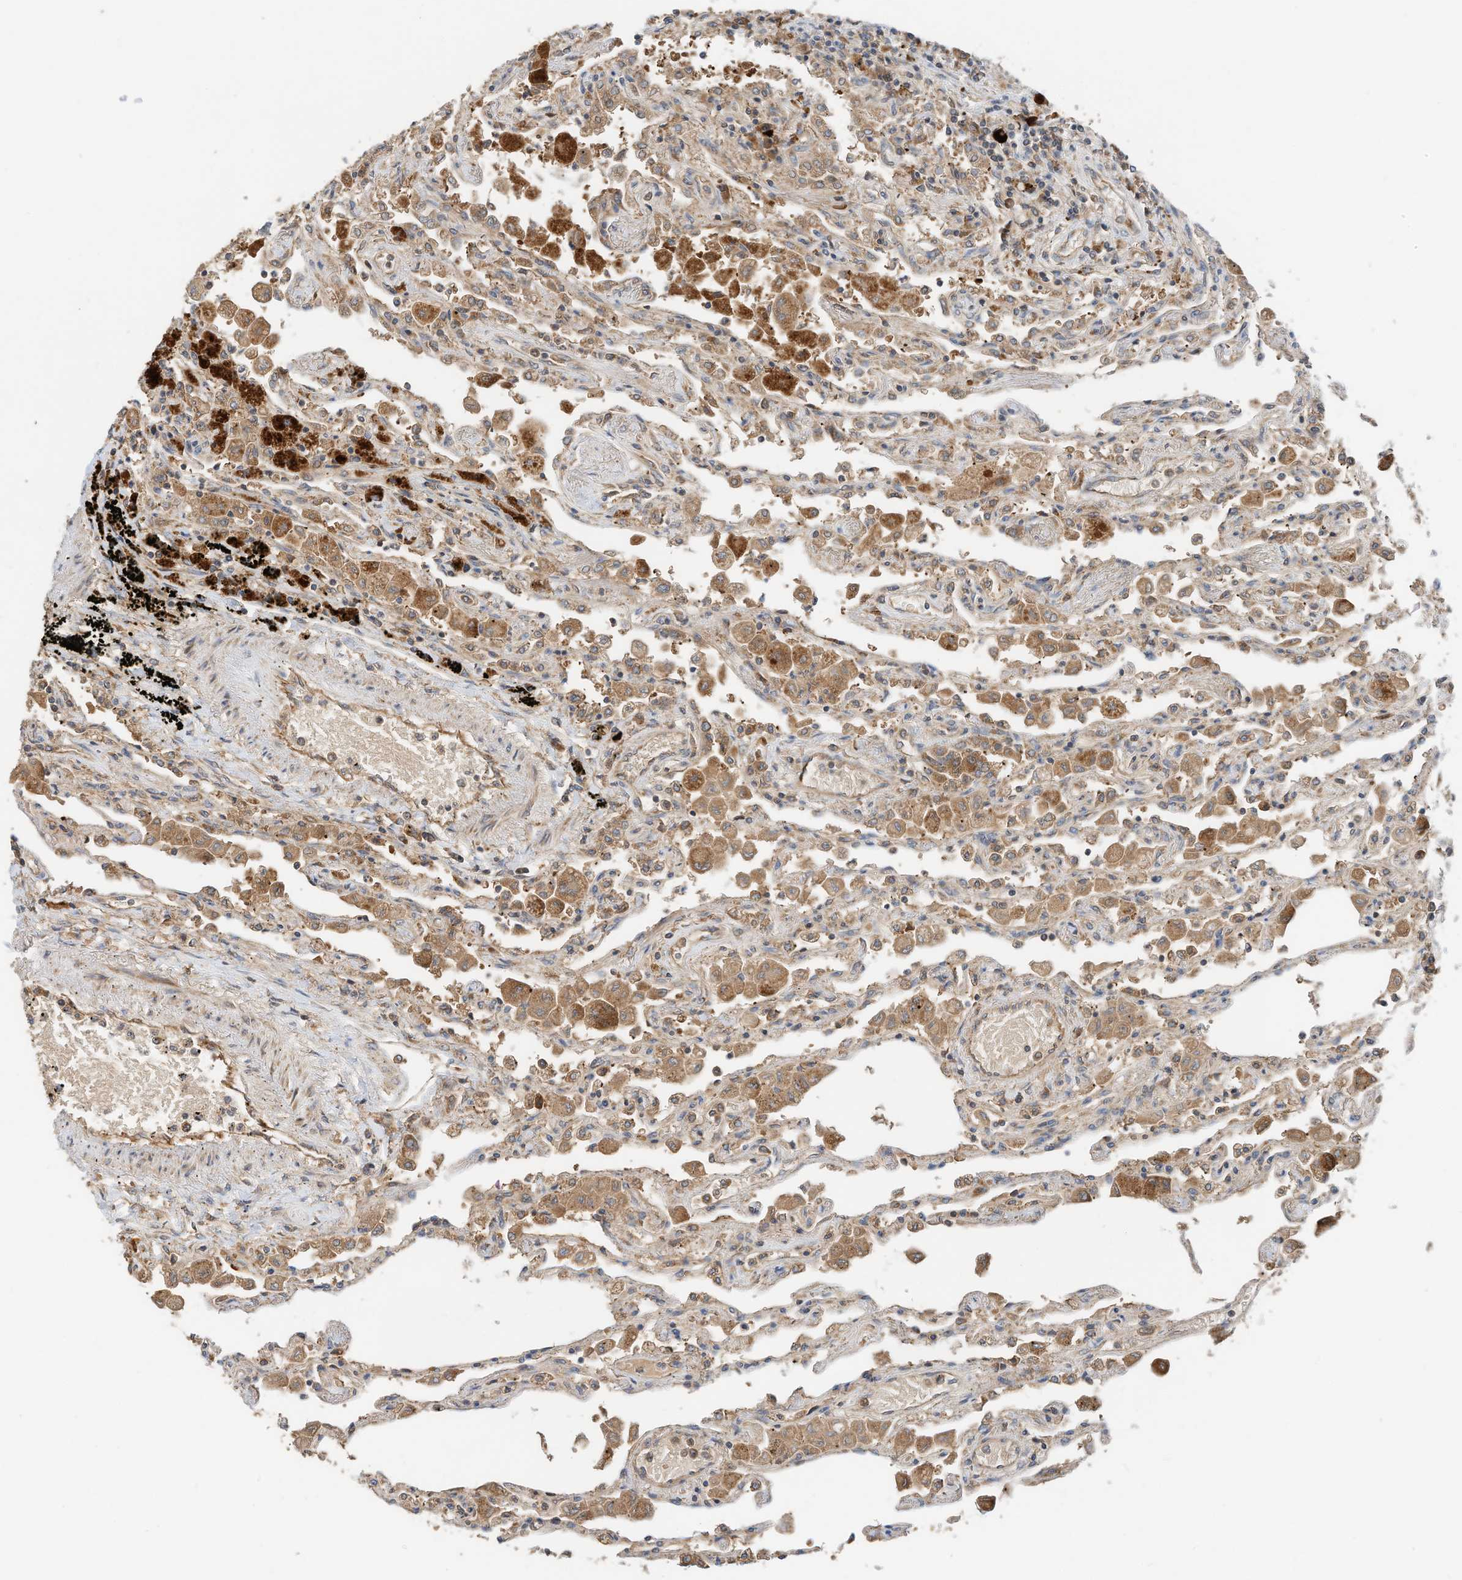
{"staining": {"intensity": "moderate", "quantity": "25%-75%", "location": "cytoplasmic/membranous"}, "tissue": "lung", "cell_type": "Alveolar cells", "image_type": "normal", "snomed": [{"axis": "morphology", "description": "Normal tissue, NOS"}, {"axis": "topography", "description": "Bronchus"}, {"axis": "topography", "description": "Lung"}], "caption": "Lung was stained to show a protein in brown. There is medium levels of moderate cytoplasmic/membranous expression in about 25%-75% of alveolar cells. (DAB (3,3'-diaminobenzidine) = brown stain, brightfield microscopy at high magnification).", "gene": "CPAMD8", "patient": {"sex": "female", "age": 49}}